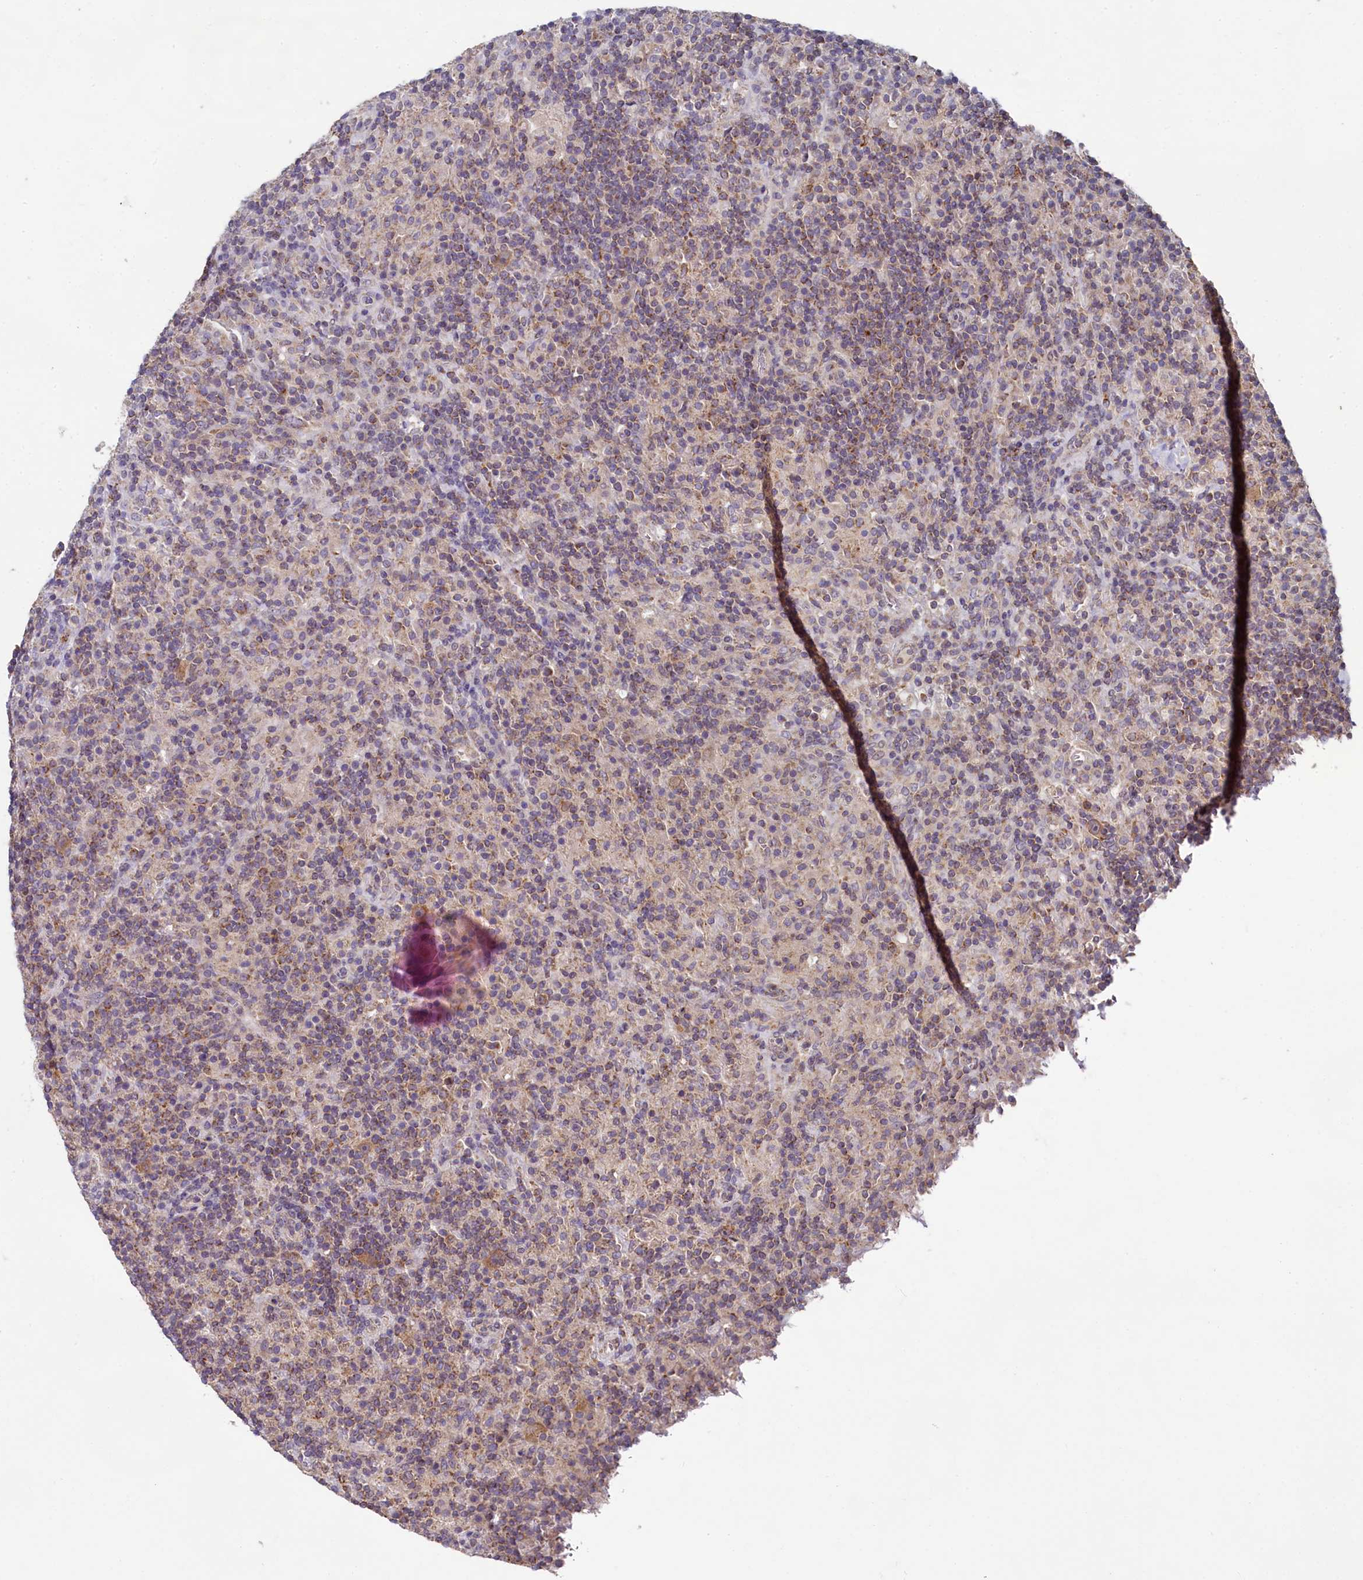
{"staining": {"intensity": "moderate", "quantity": ">75%", "location": "cytoplasmic/membranous"}, "tissue": "lymphoma", "cell_type": "Tumor cells", "image_type": "cancer", "snomed": [{"axis": "morphology", "description": "Hodgkin's disease, NOS"}, {"axis": "topography", "description": "Lymph node"}], "caption": "IHC (DAB (3,3'-diaminobenzidine)) staining of Hodgkin's disease exhibits moderate cytoplasmic/membranous protein expression in approximately >75% of tumor cells.", "gene": "MRPL57", "patient": {"sex": "male", "age": 70}}